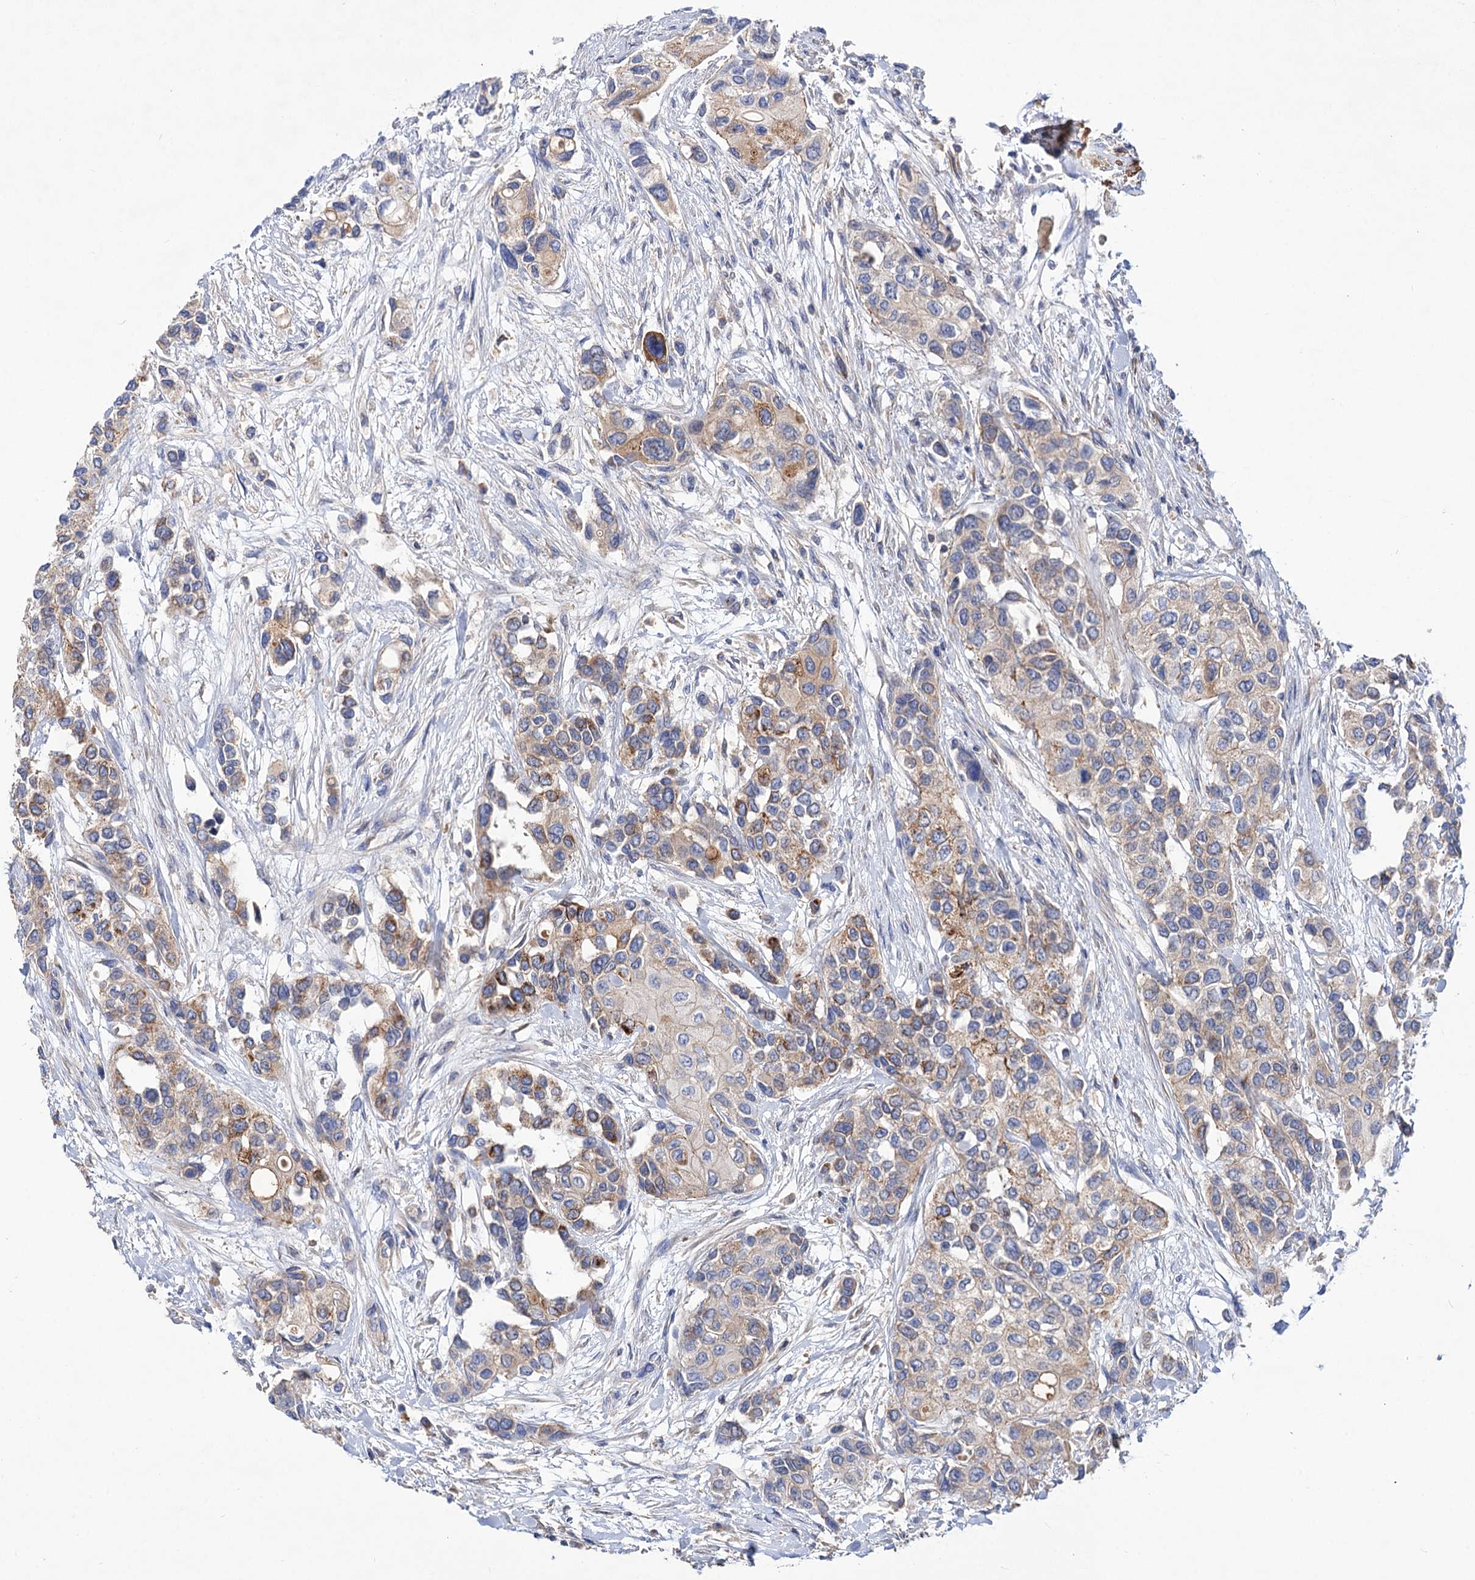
{"staining": {"intensity": "moderate", "quantity": "25%-75%", "location": "cytoplasmic/membranous"}, "tissue": "urothelial cancer", "cell_type": "Tumor cells", "image_type": "cancer", "snomed": [{"axis": "morphology", "description": "Normal tissue, NOS"}, {"axis": "morphology", "description": "Urothelial carcinoma, High grade"}, {"axis": "topography", "description": "Vascular tissue"}, {"axis": "topography", "description": "Urinary bladder"}], "caption": "A micrograph of urothelial carcinoma (high-grade) stained for a protein demonstrates moderate cytoplasmic/membranous brown staining in tumor cells. The staining is performed using DAB brown chromogen to label protein expression. The nuclei are counter-stained blue using hematoxylin.", "gene": "NUDCD2", "patient": {"sex": "female", "age": 56}}